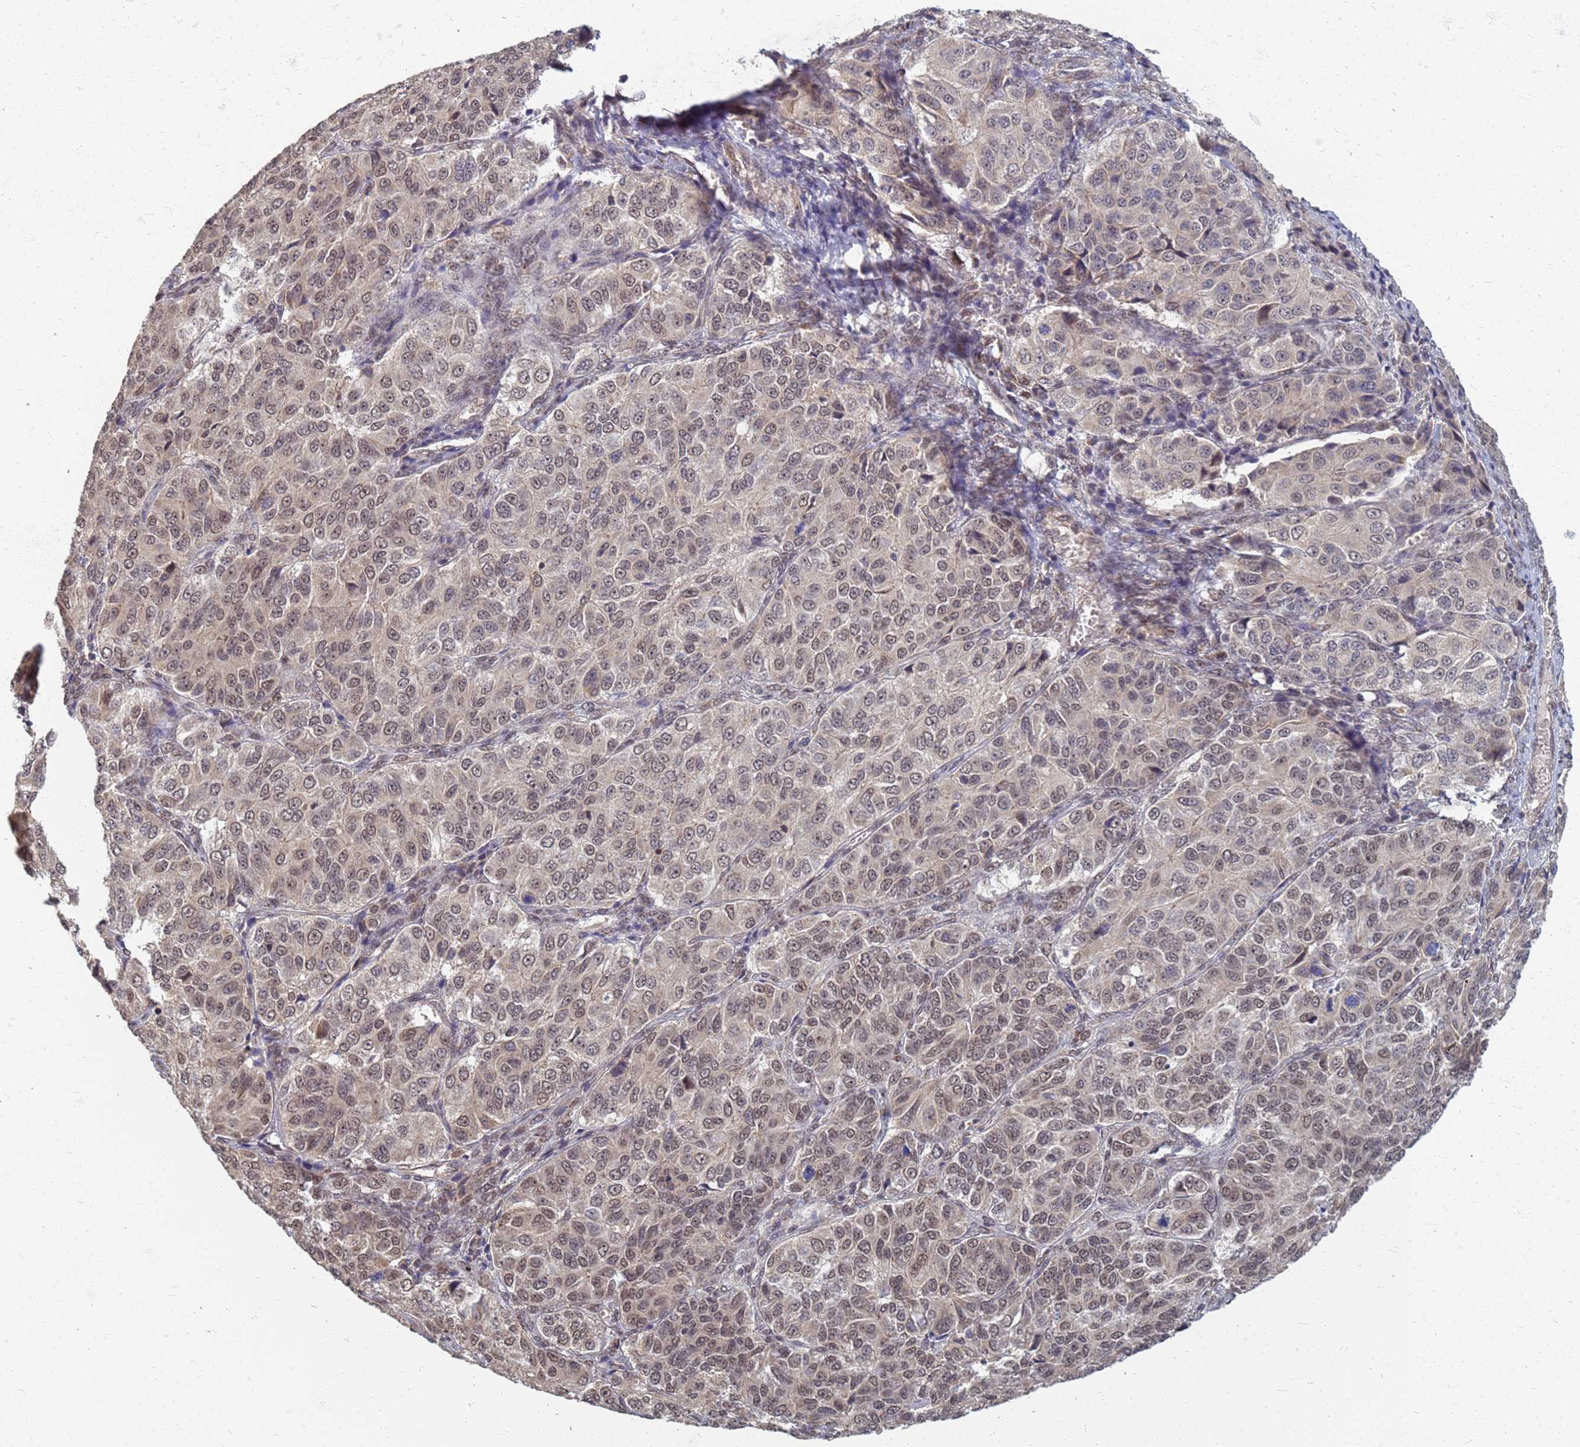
{"staining": {"intensity": "weak", "quantity": ">75%", "location": "cytoplasmic/membranous,nuclear"}, "tissue": "ovarian cancer", "cell_type": "Tumor cells", "image_type": "cancer", "snomed": [{"axis": "morphology", "description": "Carcinoma, endometroid"}, {"axis": "topography", "description": "Ovary"}], "caption": "Weak cytoplasmic/membranous and nuclear expression for a protein is seen in approximately >75% of tumor cells of endometroid carcinoma (ovarian) using IHC.", "gene": "ITGB4", "patient": {"sex": "female", "age": 51}}